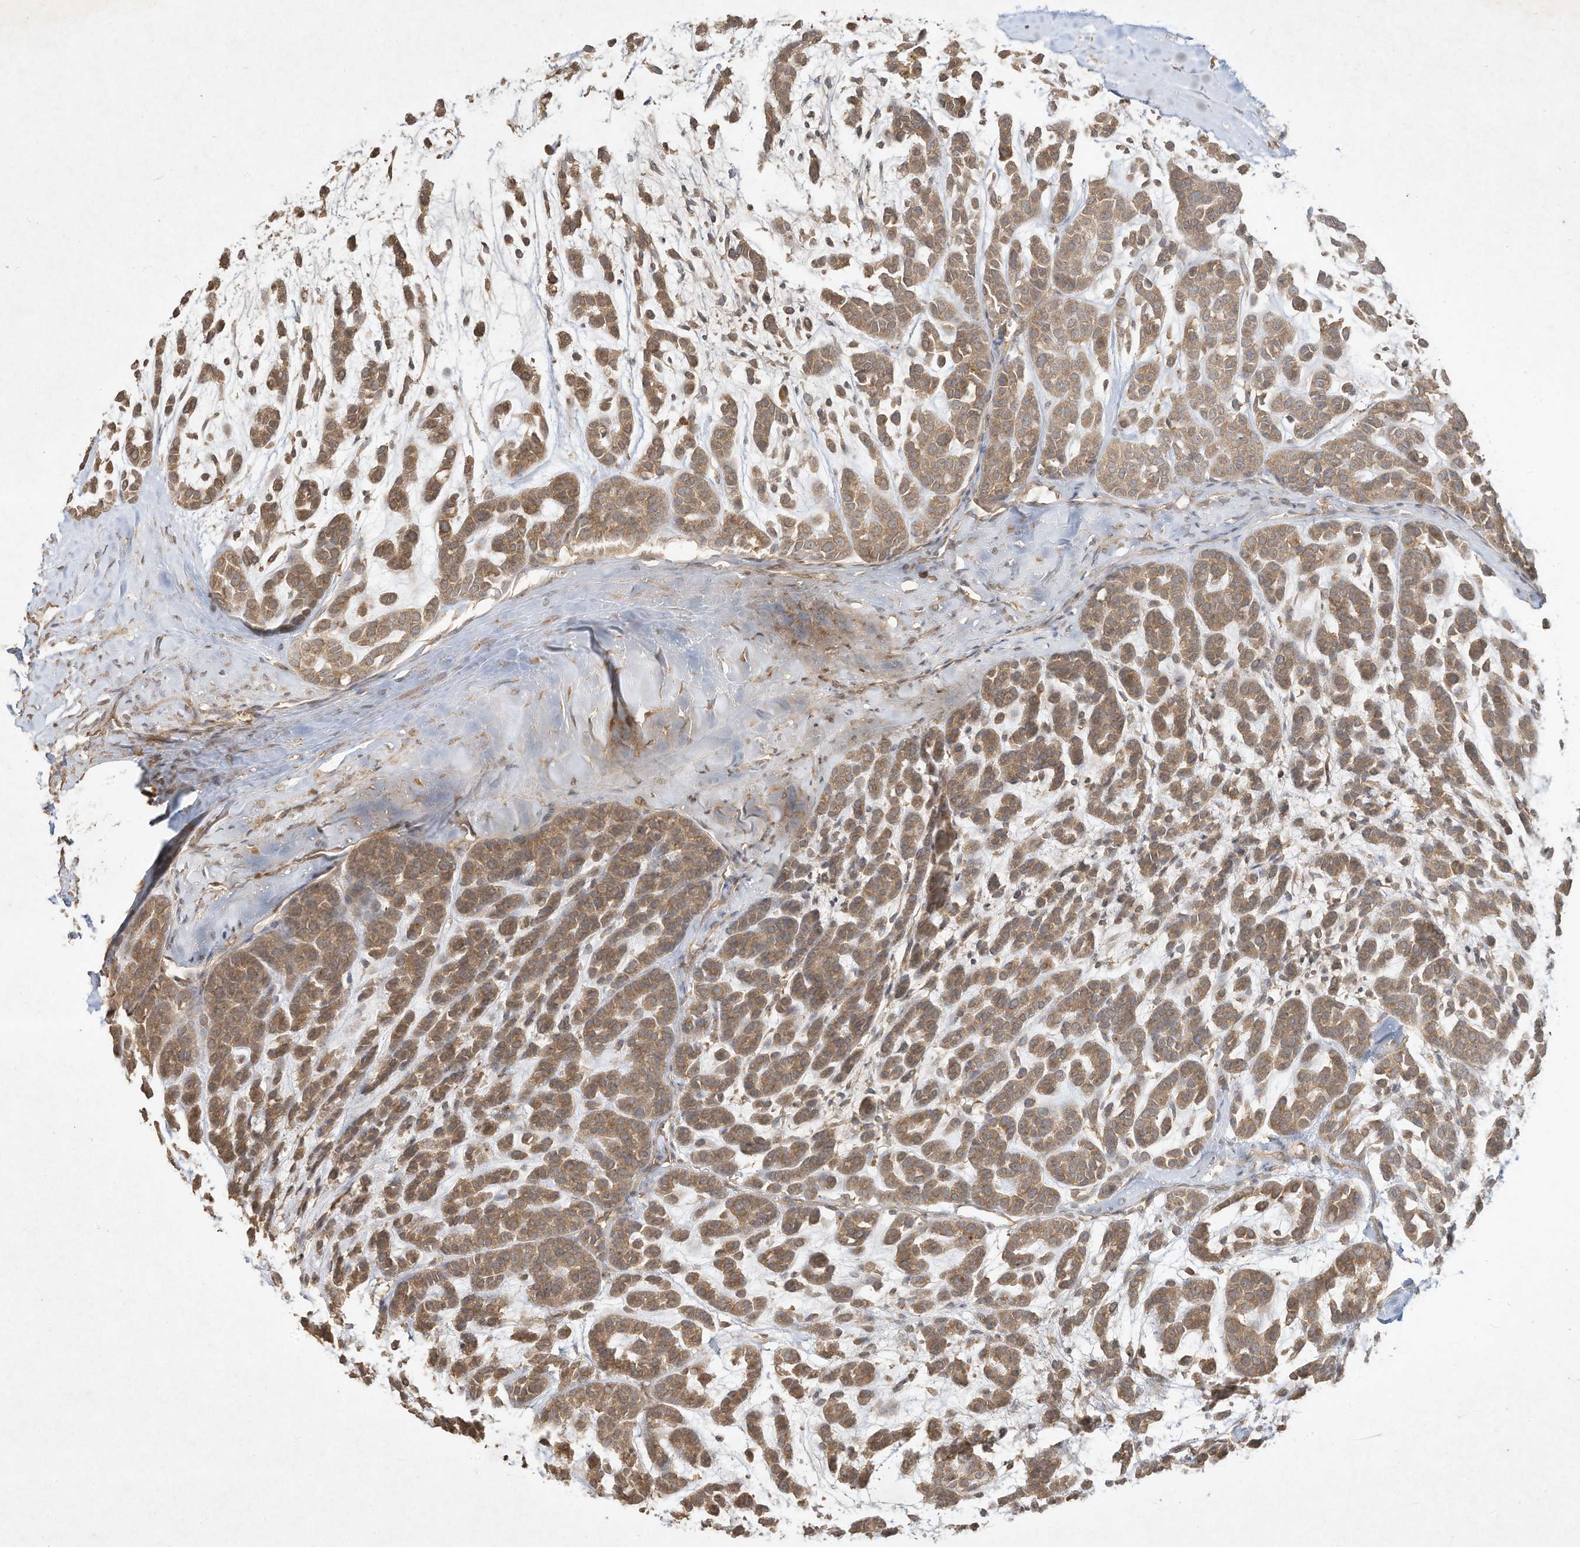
{"staining": {"intensity": "moderate", "quantity": ">75%", "location": "cytoplasmic/membranous"}, "tissue": "head and neck cancer", "cell_type": "Tumor cells", "image_type": "cancer", "snomed": [{"axis": "morphology", "description": "Adenocarcinoma, NOS"}, {"axis": "morphology", "description": "Adenoma, NOS"}, {"axis": "topography", "description": "Head-Neck"}], "caption": "Immunohistochemical staining of human head and neck cancer (adenoma) exhibits moderate cytoplasmic/membranous protein expression in about >75% of tumor cells.", "gene": "DYNC1I2", "patient": {"sex": "female", "age": 55}}